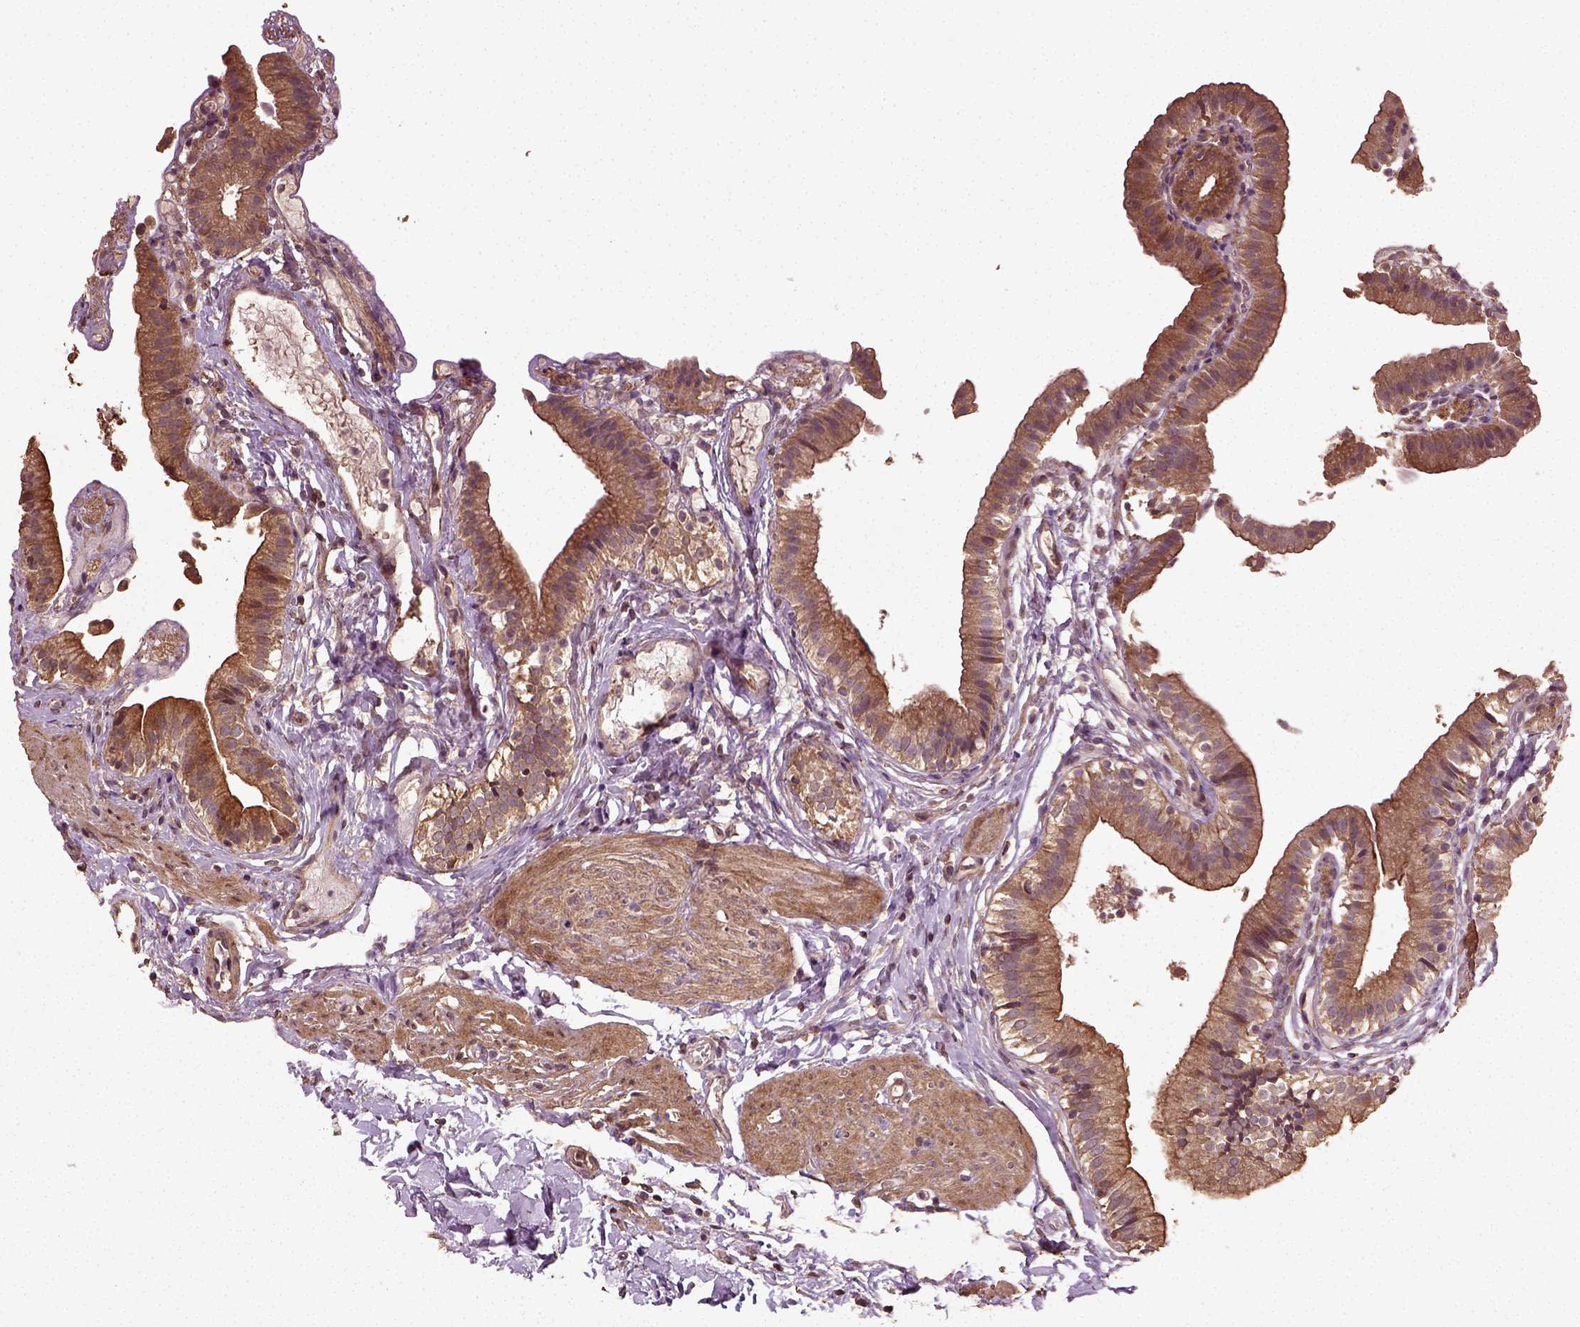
{"staining": {"intensity": "moderate", "quantity": ">75%", "location": "cytoplasmic/membranous"}, "tissue": "gallbladder", "cell_type": "Glandular cells", "image_type": "normal", "snomed": [{"axis": "morphology", "description": "Normal tissue, NOS"}, {"axis": "topography", "description": "Gallbladder"}], "caption": "The micrograph reveals immunohistochemical staining of benign gallbladder. There is moderate cytoplasmic/membranous positivity is appreciated in approximately >75% of glandular cells.", "gene": "ERV3", "patient": {"sex": "female", "age": 47}}